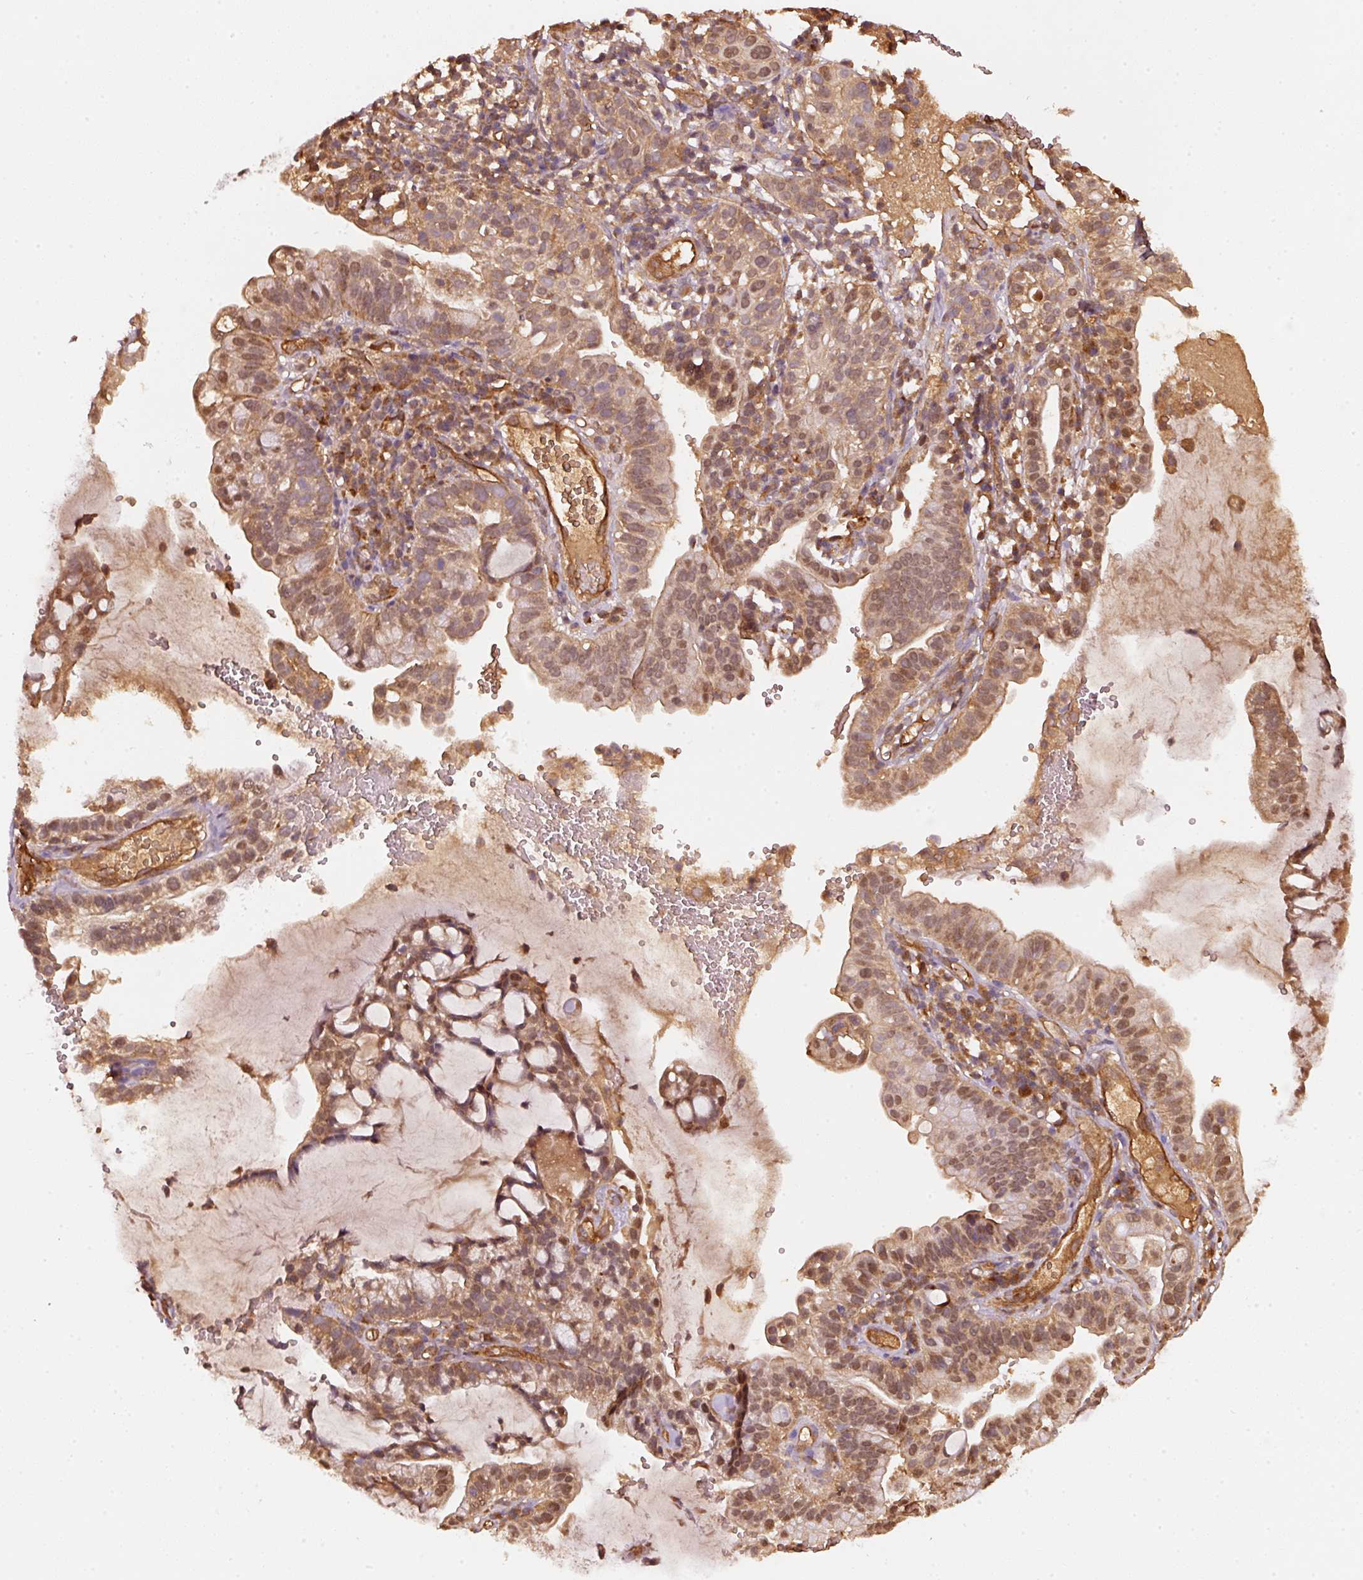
{"staining": {"intensity": "moderate", "quantity": ">75%", "location": "cytoplasmic/membranous,nuclear"}, "tissue": "cervical cancer", "cell_type": "Tumor cells", "image_type": "cancer", "snomed": [{"axis": "morphology", "description": "Adenocarcinoma, NOS"}, {"axis": "topography", "description": "Cervix"}], "caption": "Tumor cells demonstrate moderate cytoplasmic/membranous and nuclear staining in about >75% of cells in cervical cancer (adenocarcinoma). (brown staining indicates protein expression, while blue staining denotes nuclei).", "gene": "STAU1", "patient": {"sex": "female", "age": 41}}